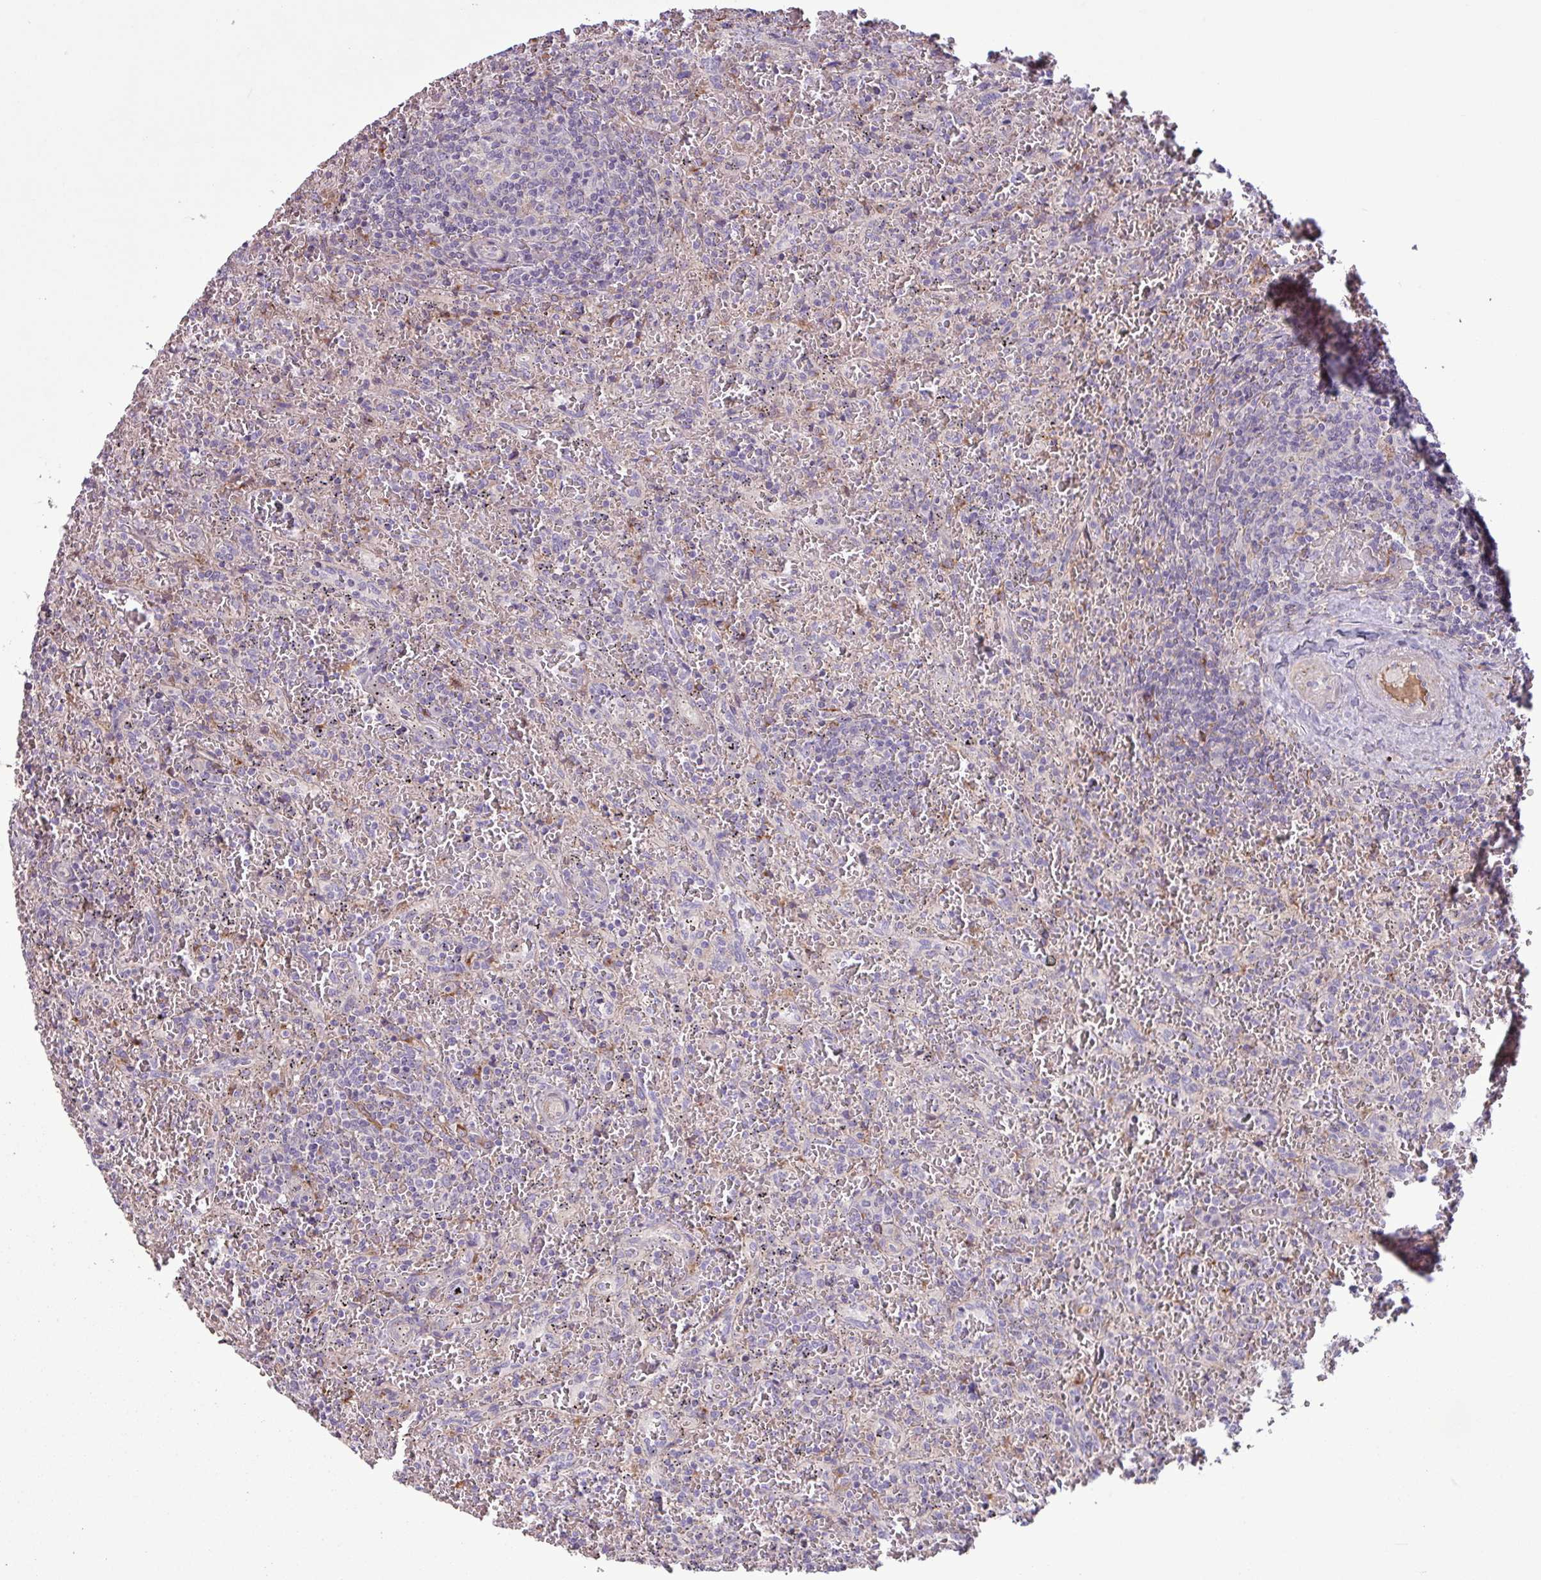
{"staining": {"intensity": "negative", "quantity": "none", "location": "none"}, "tissue": "lymphoma", "cell_type": "Tumor cells", "image_type": "cancer", "snomed": [{"axis": "morphology", "description": "Malignant lymphoma, non-Hodgkin's type, Low grade"}, {"axis": "topography", "description": "Spleen"}], "caption": "DAB (3,3'-diaminobenzidine) immunohistochemical staining of human lymphoma exhibits no significant expression in tumor cells.", "gene": "C4B", "patient": {"sex": "female", "age": 64}}